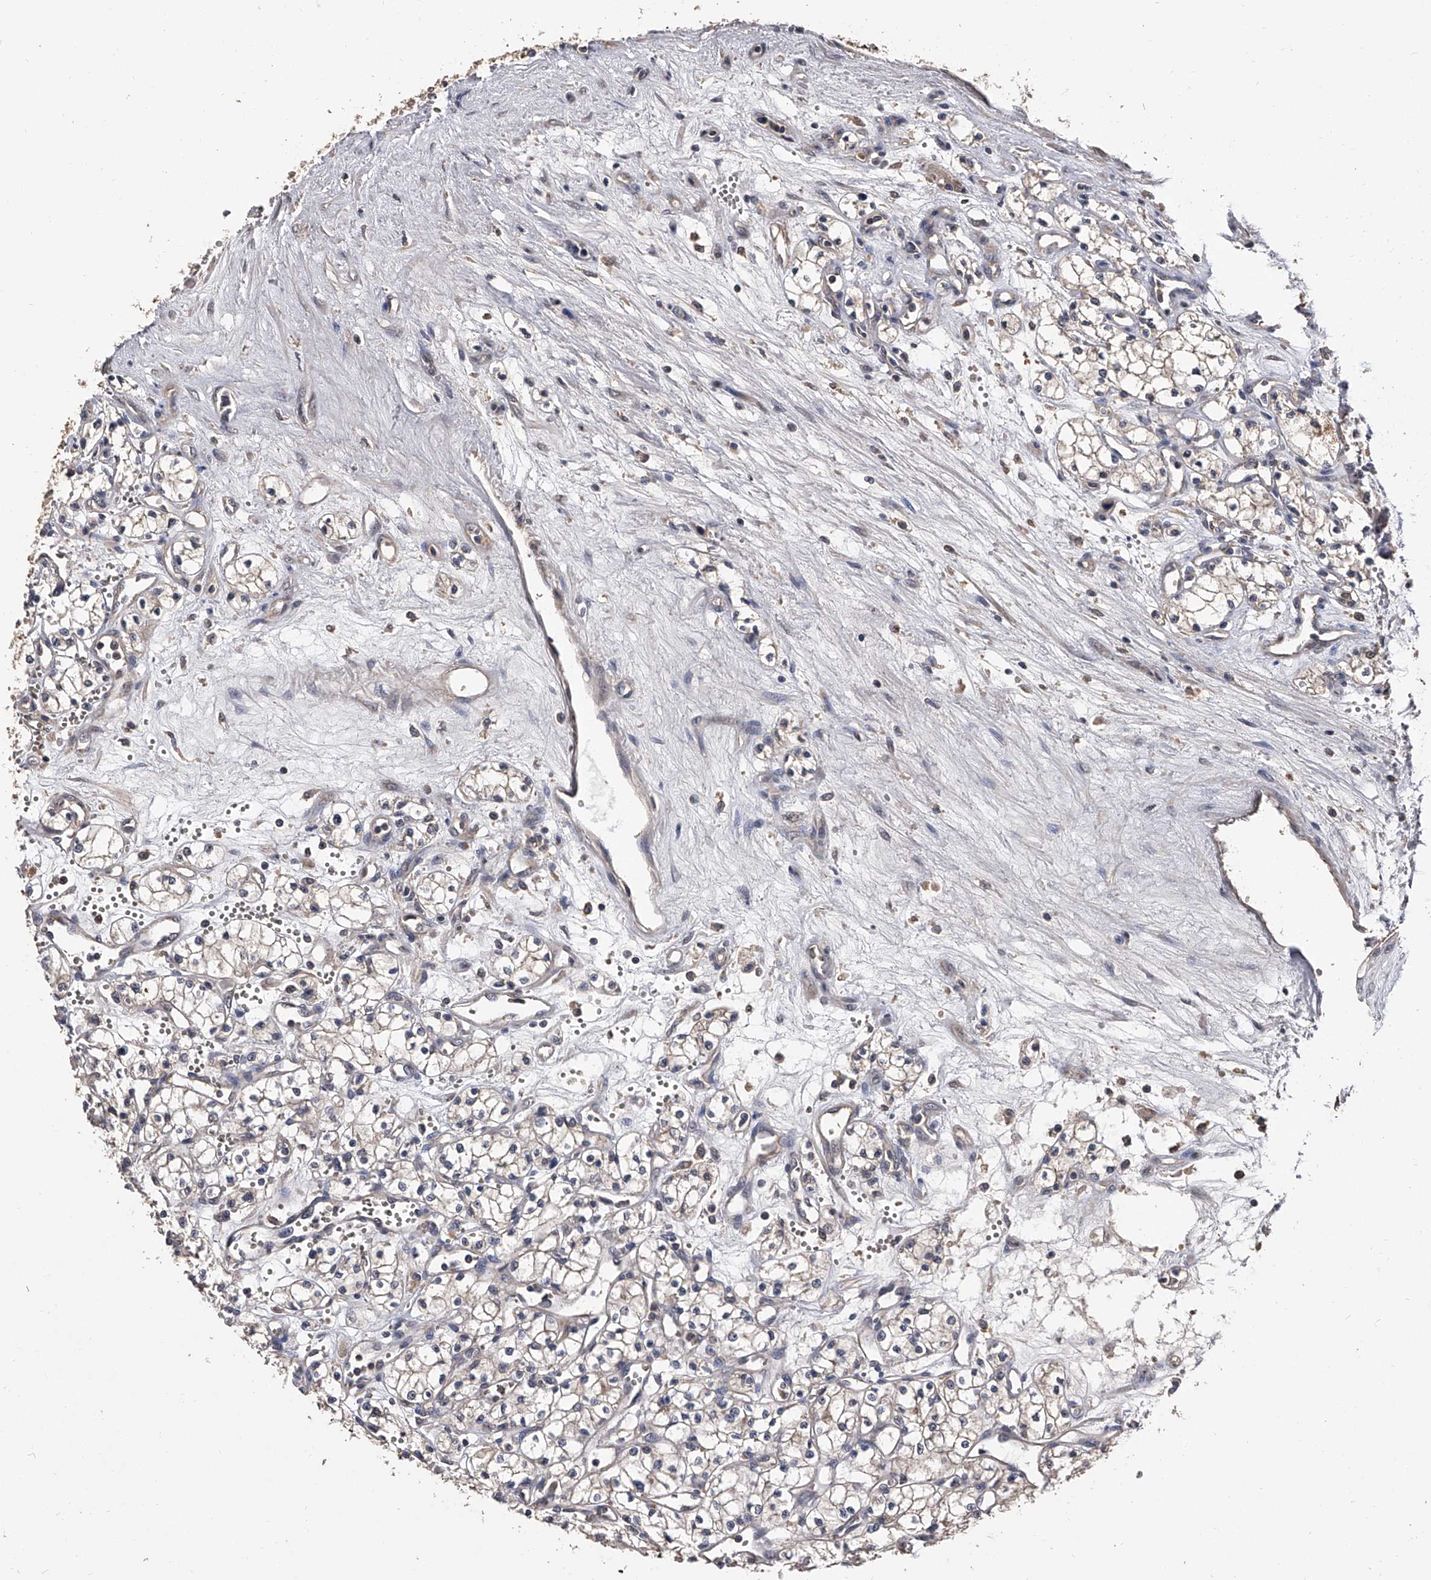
{"staining": {"intensity": "negative", "quantity": "none", "location": "none"}, "tissue": "renal cancer", "cell_type": "Tumor cells", "image_type": "cancer", "snomed": [{"axis": "morphology", "description": "Adenocarcinoma, NOS"}, {"axis": "topography", "description": "Kidney"}], "caption": "Protein analysis of renal cancer demonstrates no significant positivity in tumor cells.", "gene": "EFCAB7", "patient": {"sex": "male", "age": 59}}